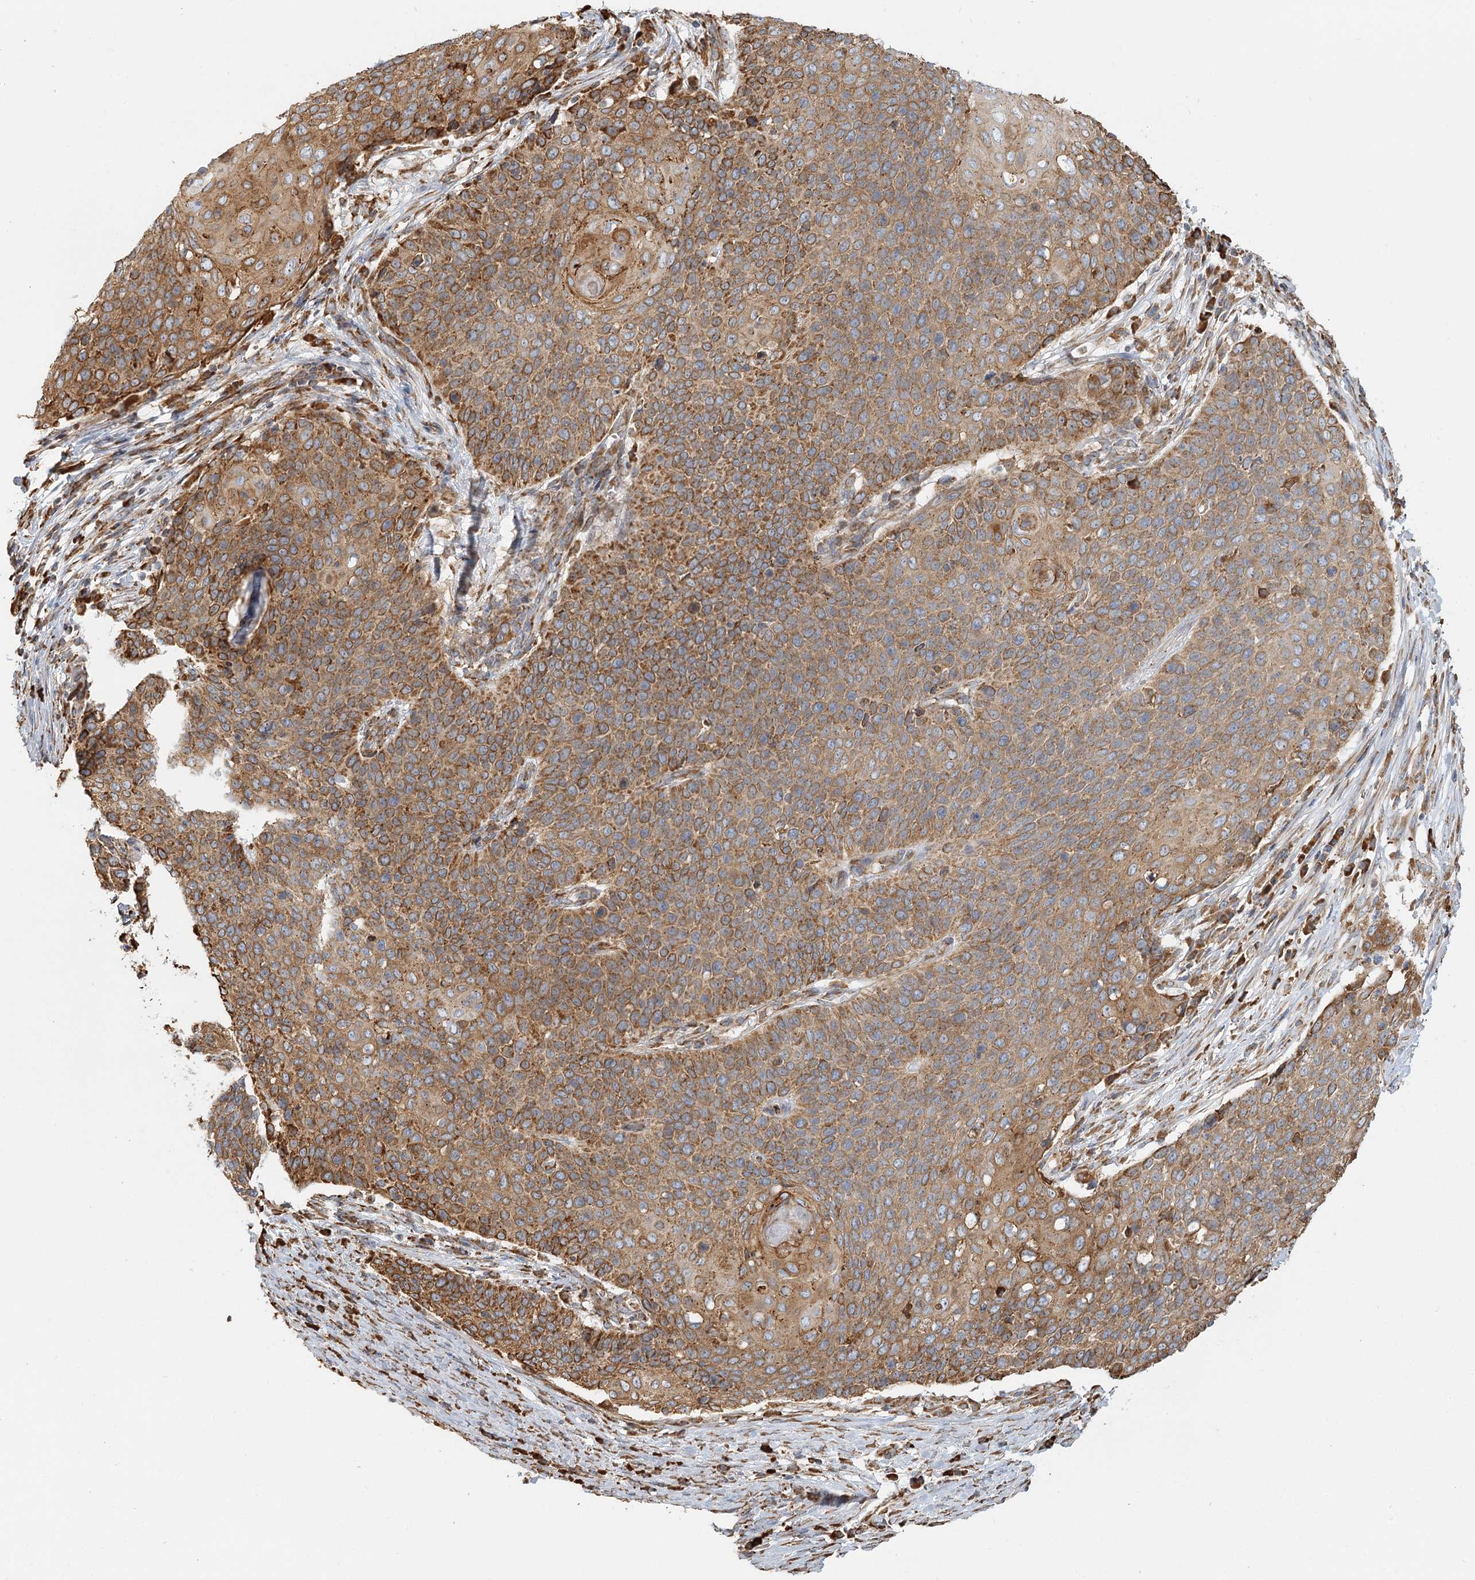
{"staining": {"intensity": "moderate", "quantity": ">75%", "location": "cytoplasmic/membranous"}, "tissue": "cervical cancer", "cell_type": "Tumor cells", "image_type": "cancer", "snomed": [{"axis": "morphology", "description": "Squamous cell carcinoma, NOS"}, {"axis": "topography", "description": "Cervix"}], "caption": "Moderate cytoplasmic/membranous protein staining is seen in approximately >75% of tumor cells in cervical squamous cell carcinoma.", "gene": "TAS1R1", "patient": {"sex": "female", "age": 39}}